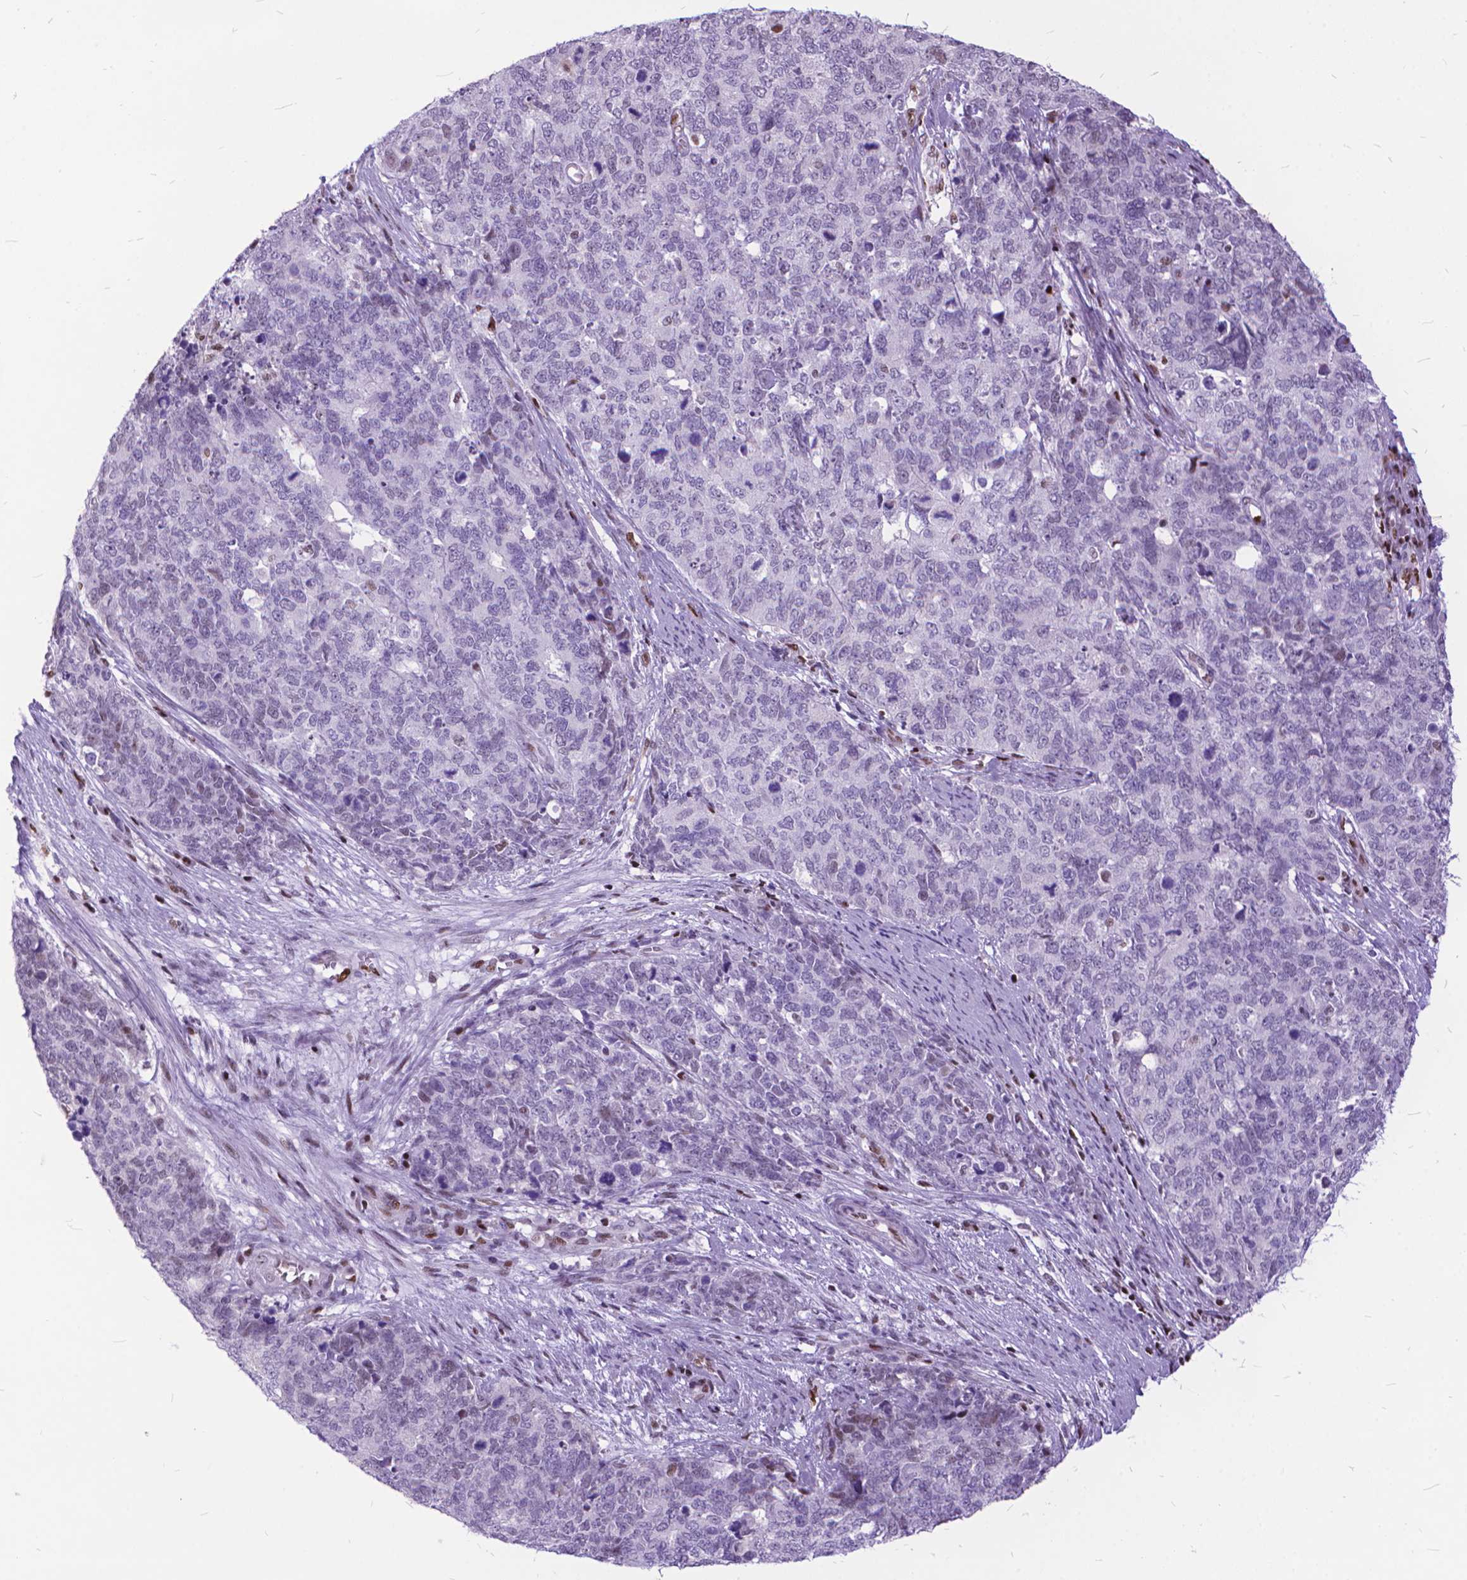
{"staining": {"intensity": "negative", "quantity": "none", "location": "none"}, "tissue": "cervical cancer", "cell_type": "Tumor cells", "image_type": "cancer", "snomed": [{"axis": "morphology", "description": "Squamous cell carcinoma, NOS"}, {"axis": "topography", "description": "Cervix"}], "caption": "High power microscopy micrograph of an immunohistochemistry micrograph of squamous cell carcinoma (cervical), revealing no significant positivity in tumor cells.", "gene": "POLE4", "patient": {"sex": "female", "age": 63}}